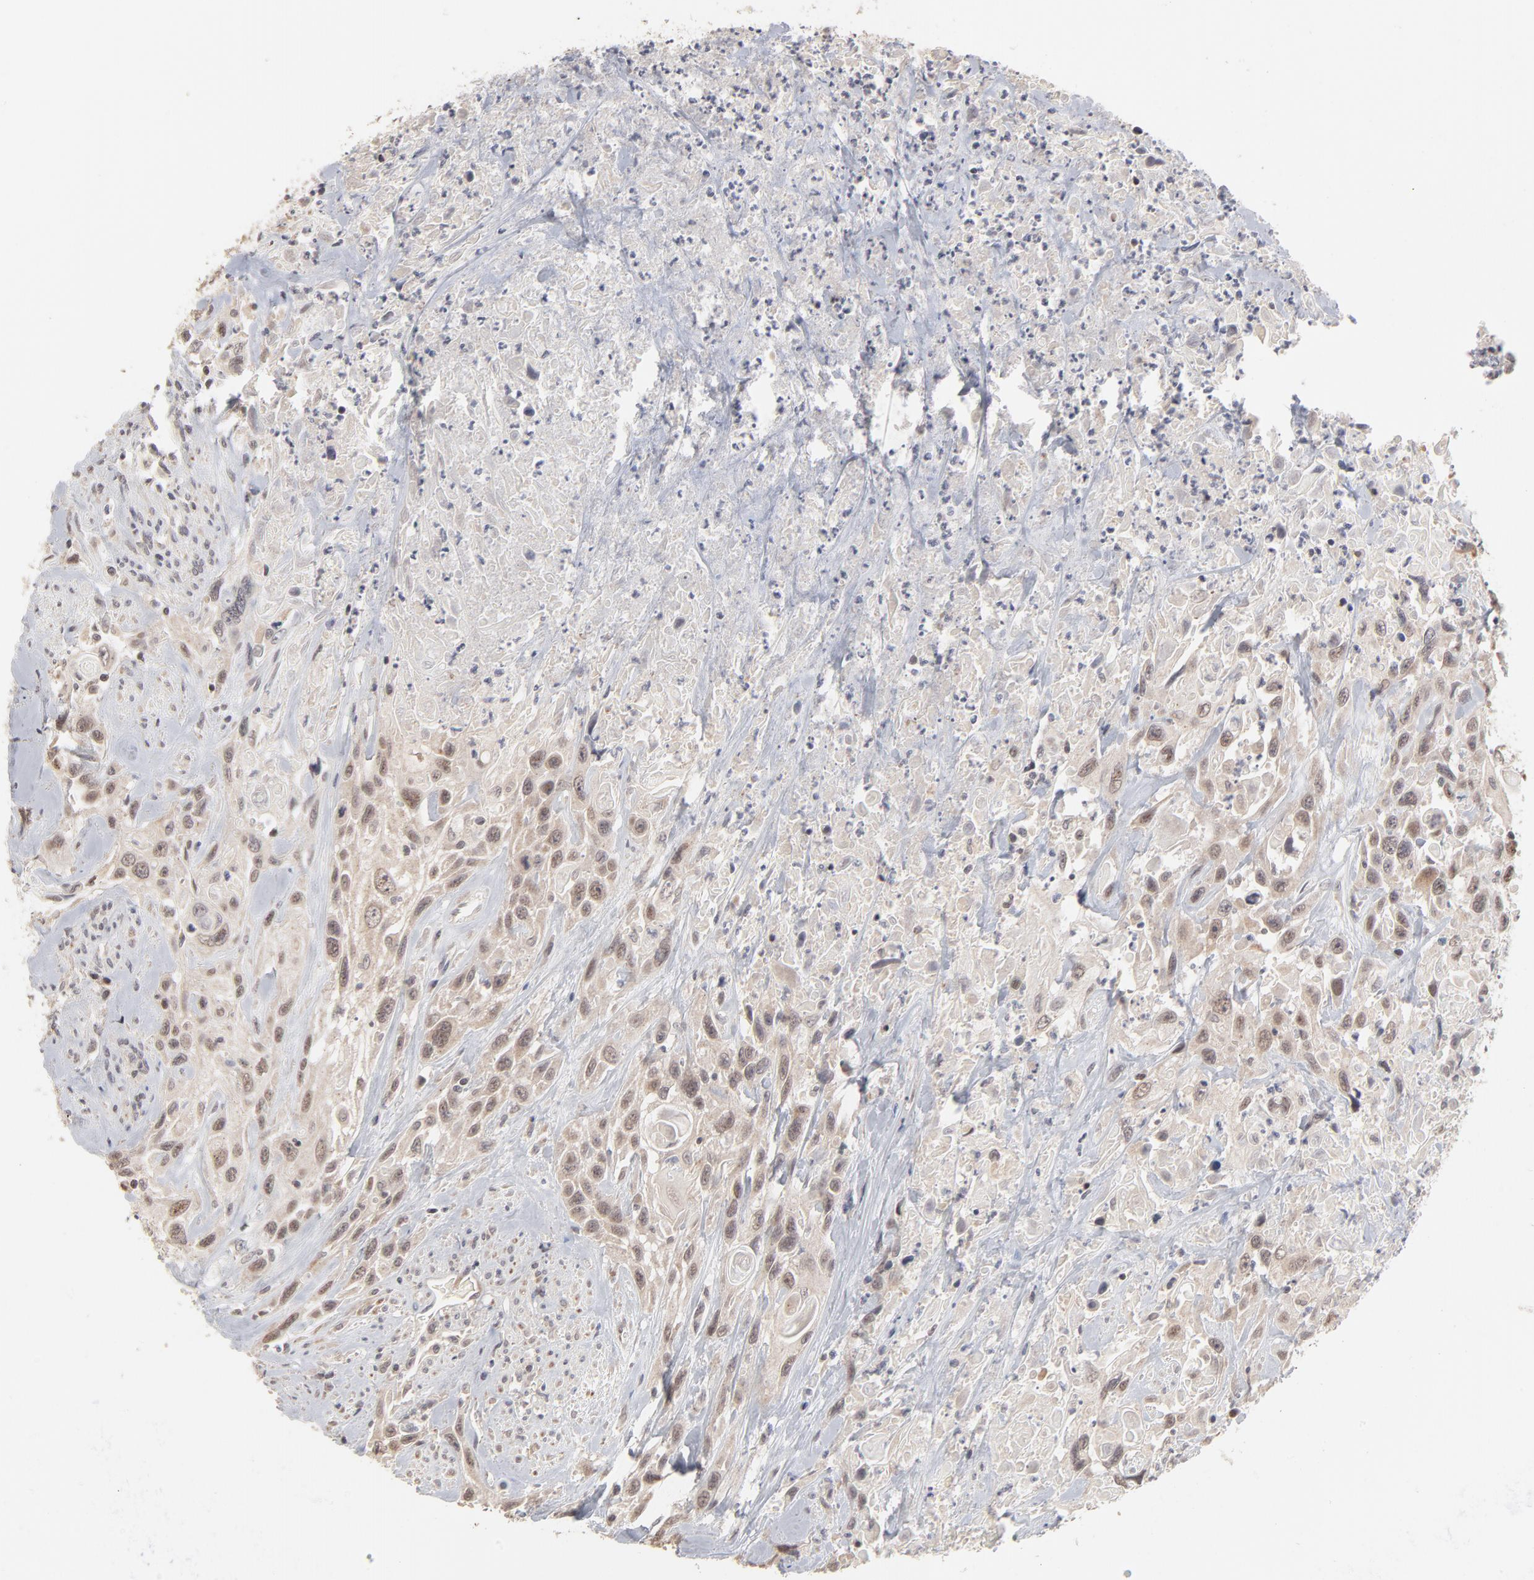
{"staining": {"intensity": "moderate", "quantity": ">75%", "location": "cytoplasmic/membranous,nuclear"}, "tissue": "urothelial cancer", "cell_type": "Tumor cells", "image_type": "cancer", "snomed": [{"axis": "morphology", "description": "Urothelial carcinoma, High grade"}, {"axis": "topography", "description": "Urinary bladder"}], "caption": "High-grade urothelial carcinoma stained for a protein (brown) reveals moderate cytoplasmic/membranous and nuclear positive staining in about >75% of tumor cells.", "gene": "ARIH1", "patient": {"sex": "female", "age": 84}}